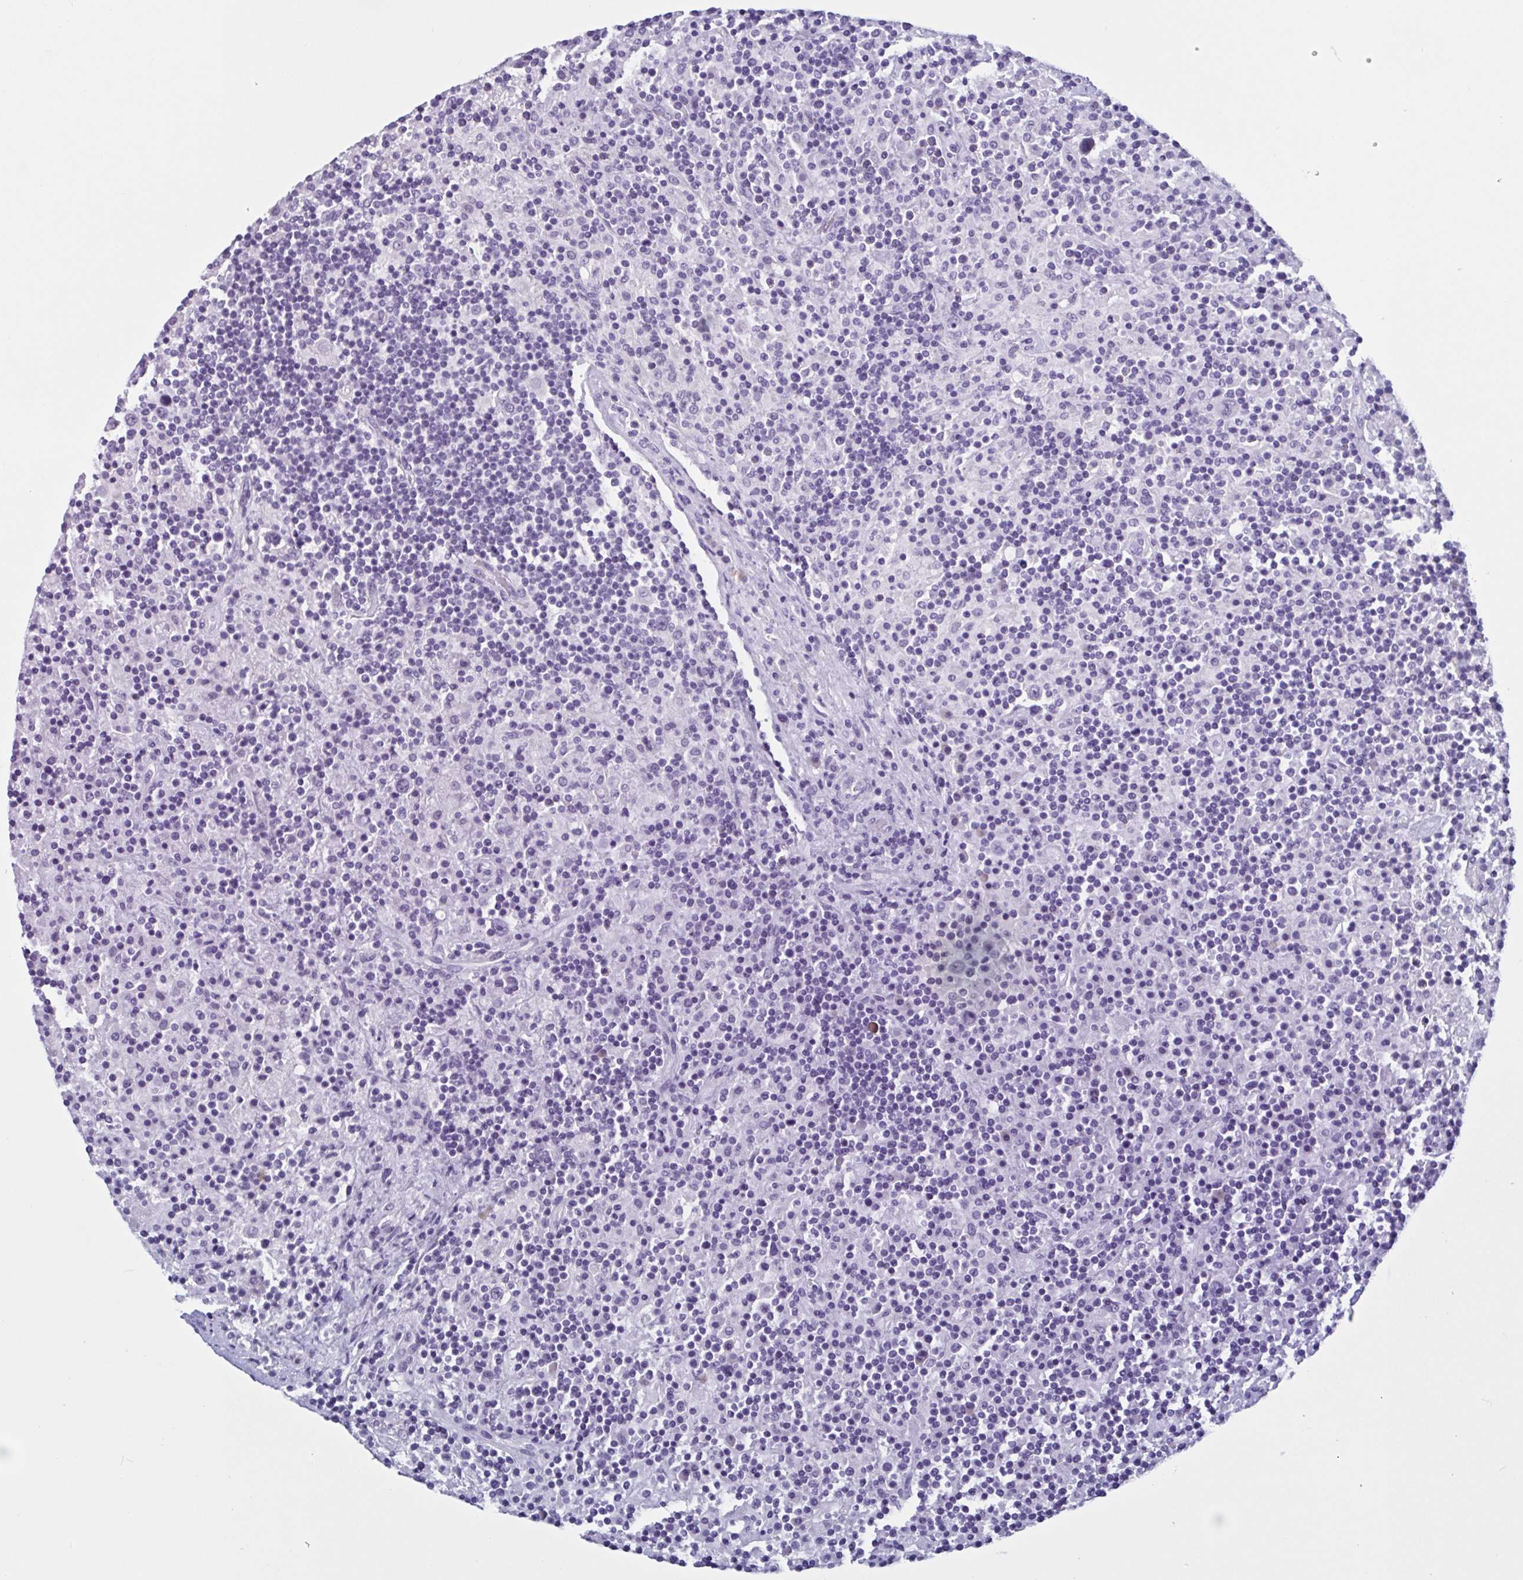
{"staining": {"intensity": "negative", "quantity": "none", "location": "none"}, "tissue": "lymphoma", "cell_type": "Tumor cells", "image_type": "cancer", "snomed": [{"axis": "morphology", "description": "Hodgkin's disease, NOS"}, {"axis": "topography", "description": "Lymph node"}], "caption": "IHC of human Hodgkin's disease shows no expression in tumor cells.", "gene": "USP35", "patient": {"sex": "male", "age": 70}}